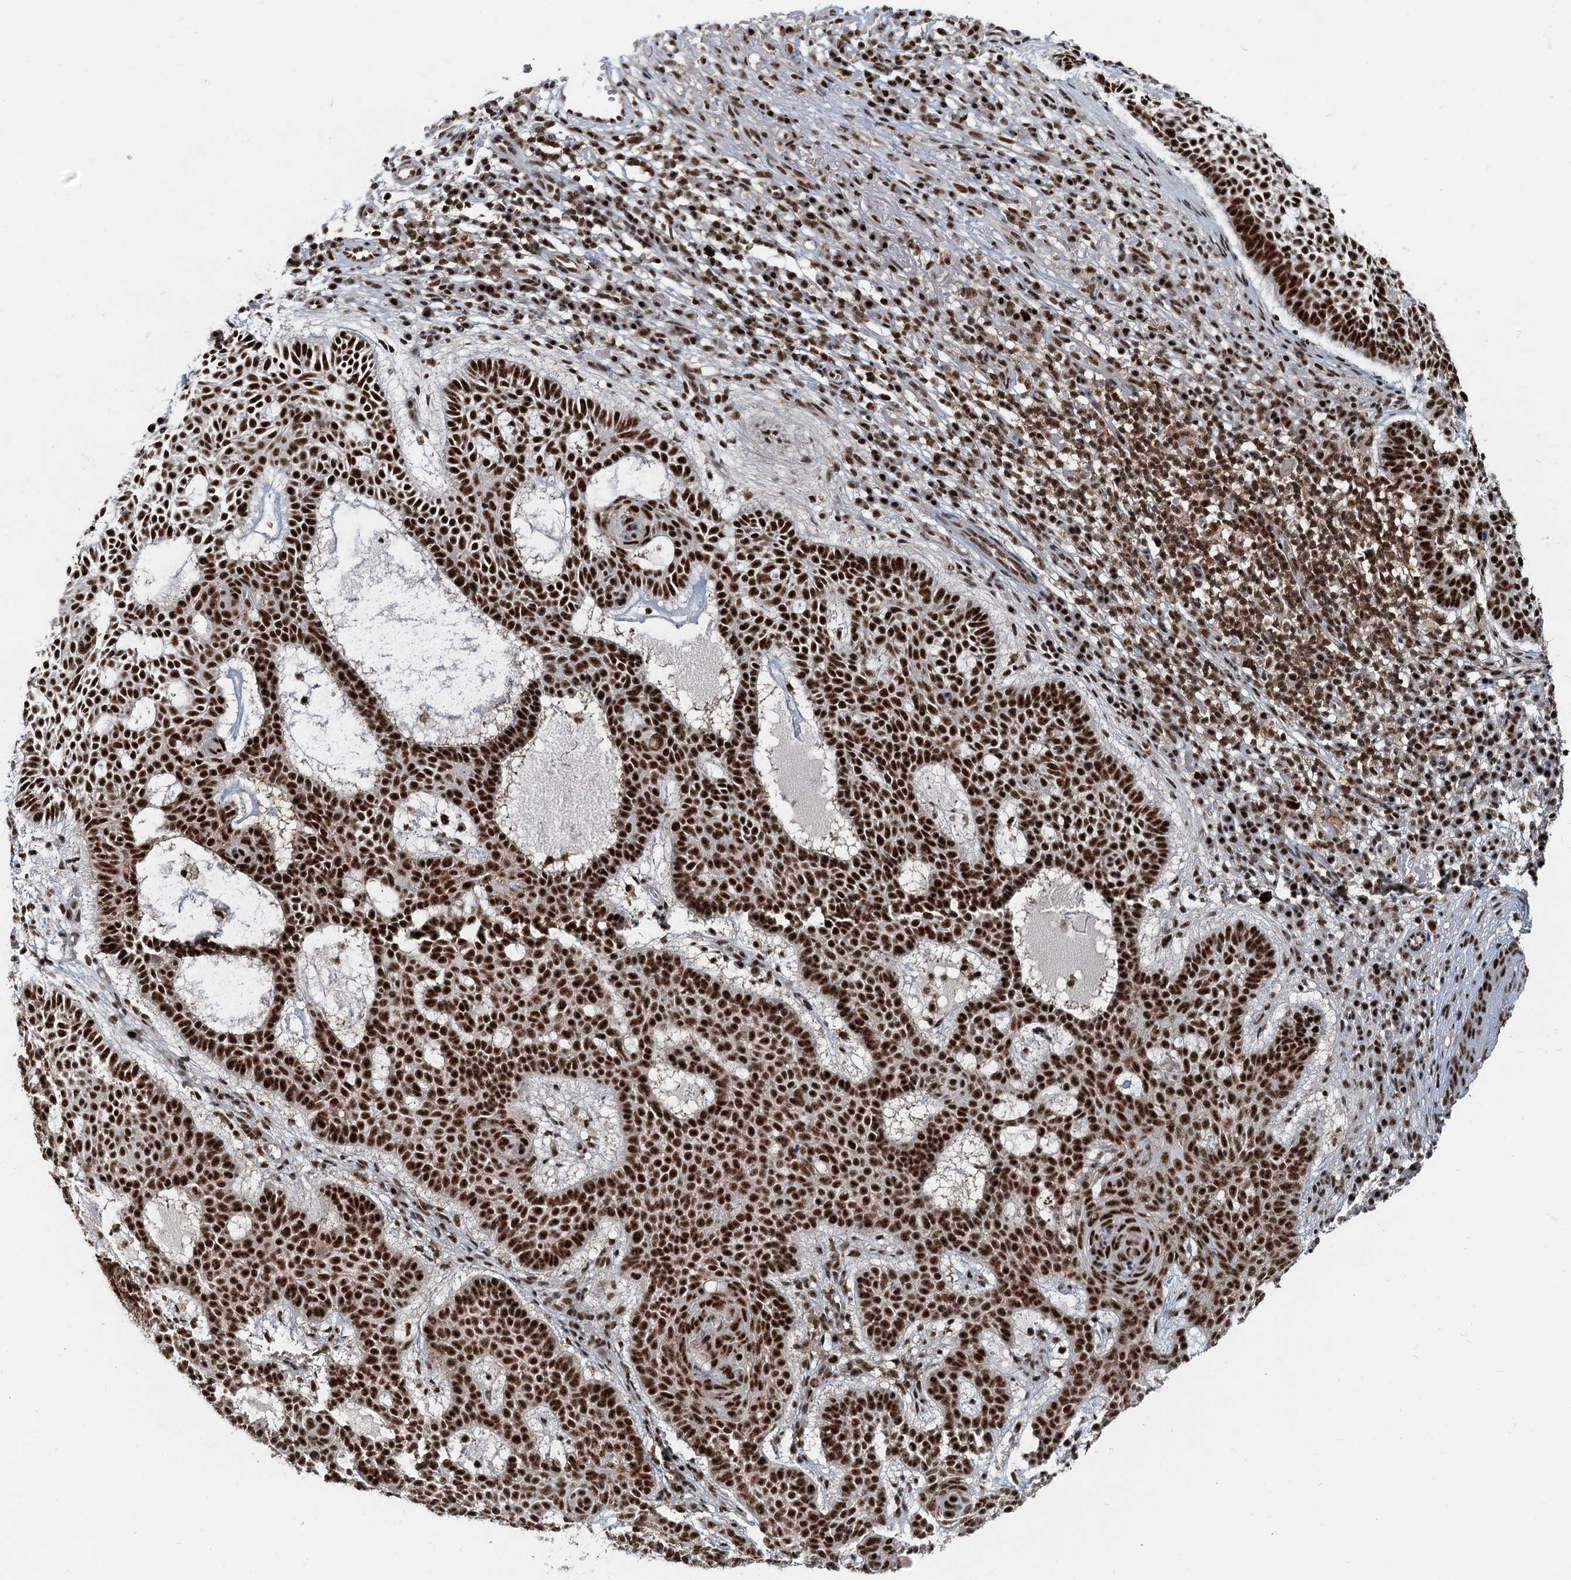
{"staining": {"intensity": "strong", "quantity": ">75%", "location": "nuclear"}, "tissue": "skin cancer", "cell_type": "Tumor cells", "image_type": "cancer", "snomed": [{"axis": "morphology", "description": "Basal cell carcinoma"}, {"axis": "topography", "description": "Skin"}], "caption": "Tumor cells demonstrate strong nuclear positivity in approximately >75% of cells in skin basal cell carcinoma.", "gene": "RBM26", "patient": {"sex": "male", "age": 85}}